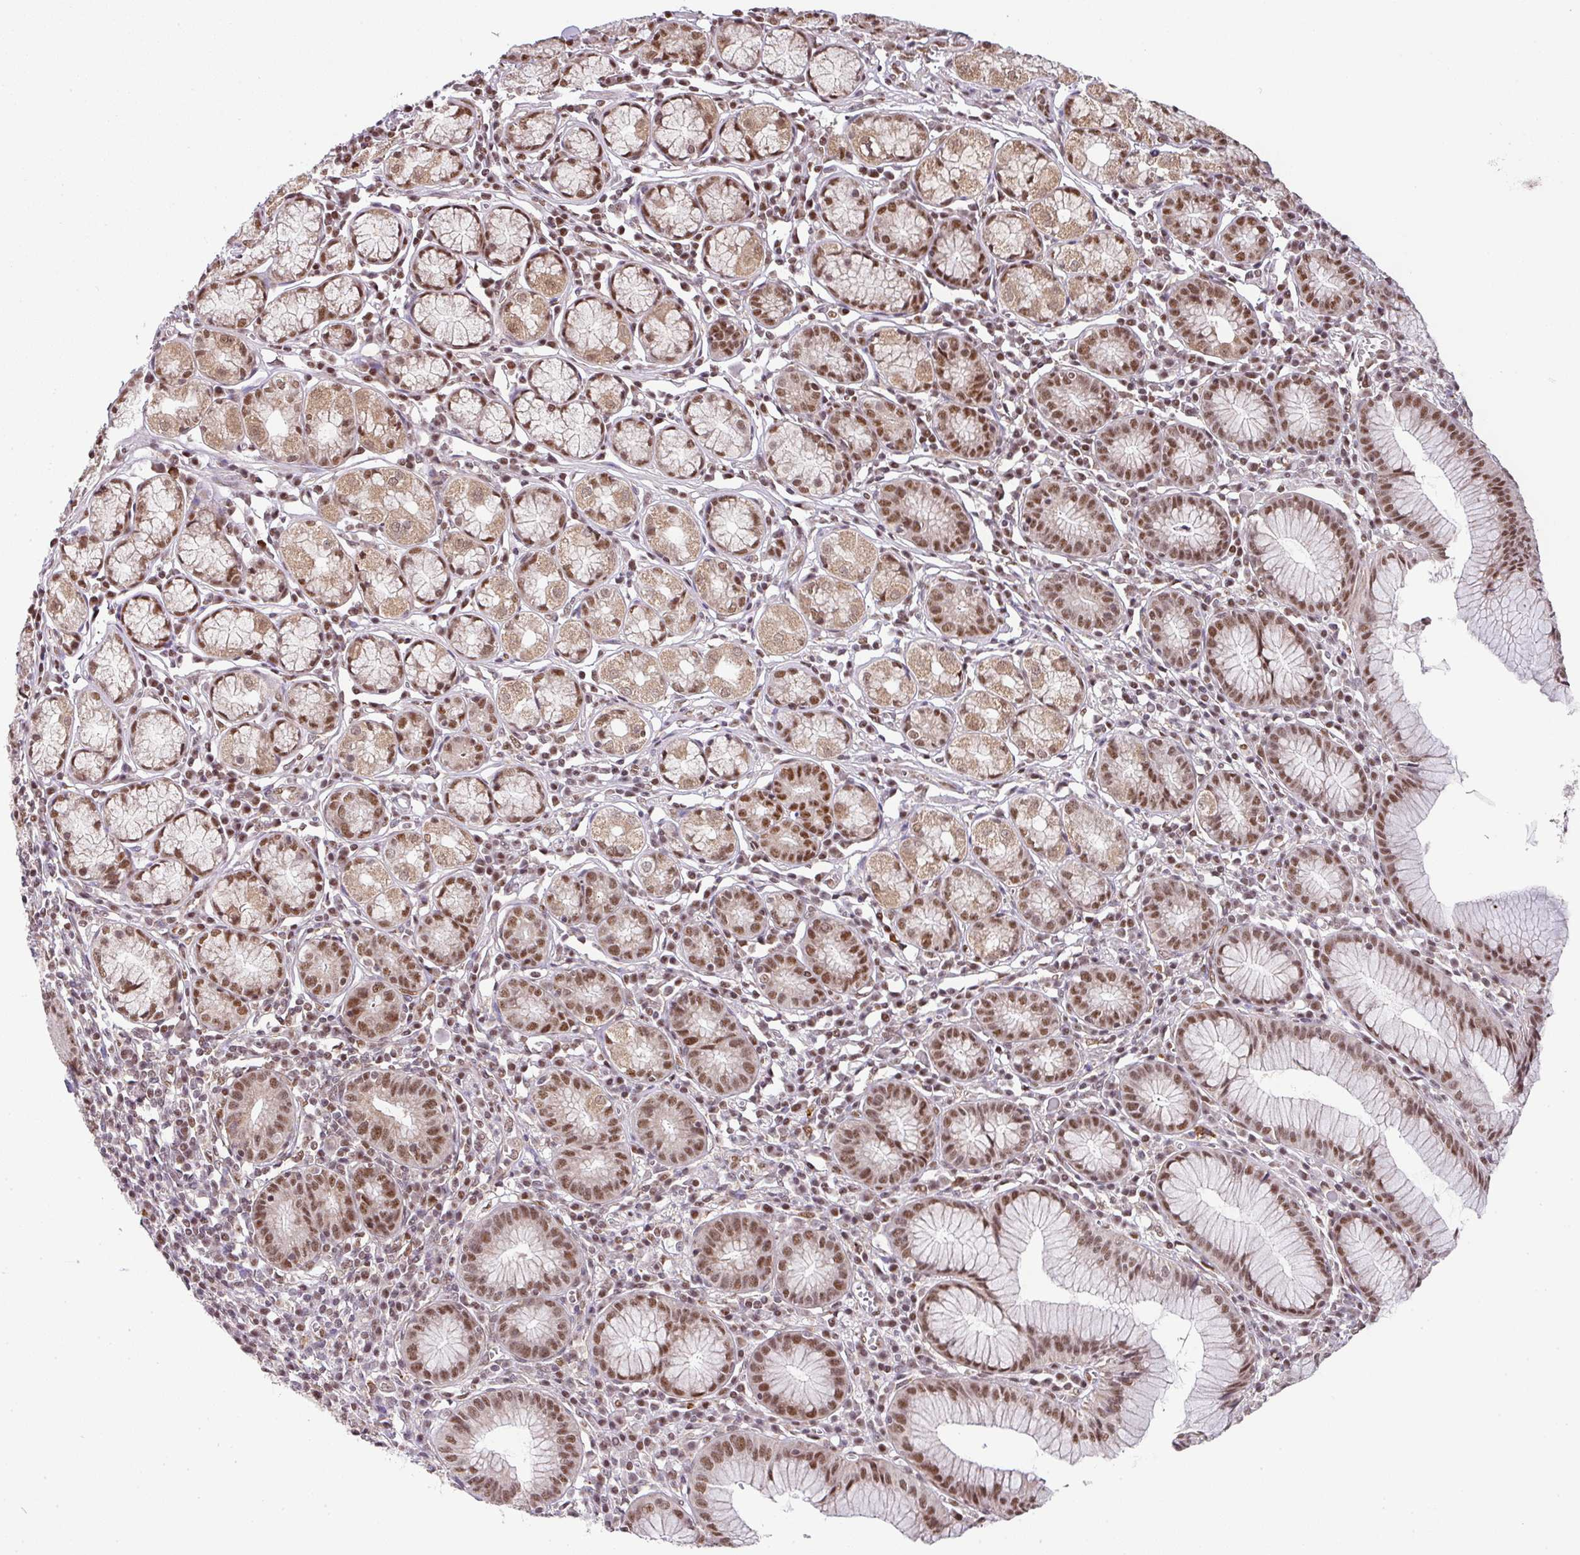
{"staining": {"intensity": "moderate", "quantity": ">75%", "location": "cytoplasmic/membranous,nuclear"}, "tissue": "stomach", "cell_type": "Glandular cells", "image_type": "normal", "snomed": [{"axis": "morphology", "description": "Normal tissue, NOS"}, {"axis": "topography", "description": "Stomach"}], "caption": "Protein positivity by immunohistochemistry shows moderate cytoplasmic/membranous,nuclear expression in approximately >75% of glandular cells in normal stomach. The staining was performed using DAB, with brown indicating positive protein expression. Nuclei are stained blue with hematoxylin.", "gene": "PLK1", "patient": {"sex": "male", "age": 55}}